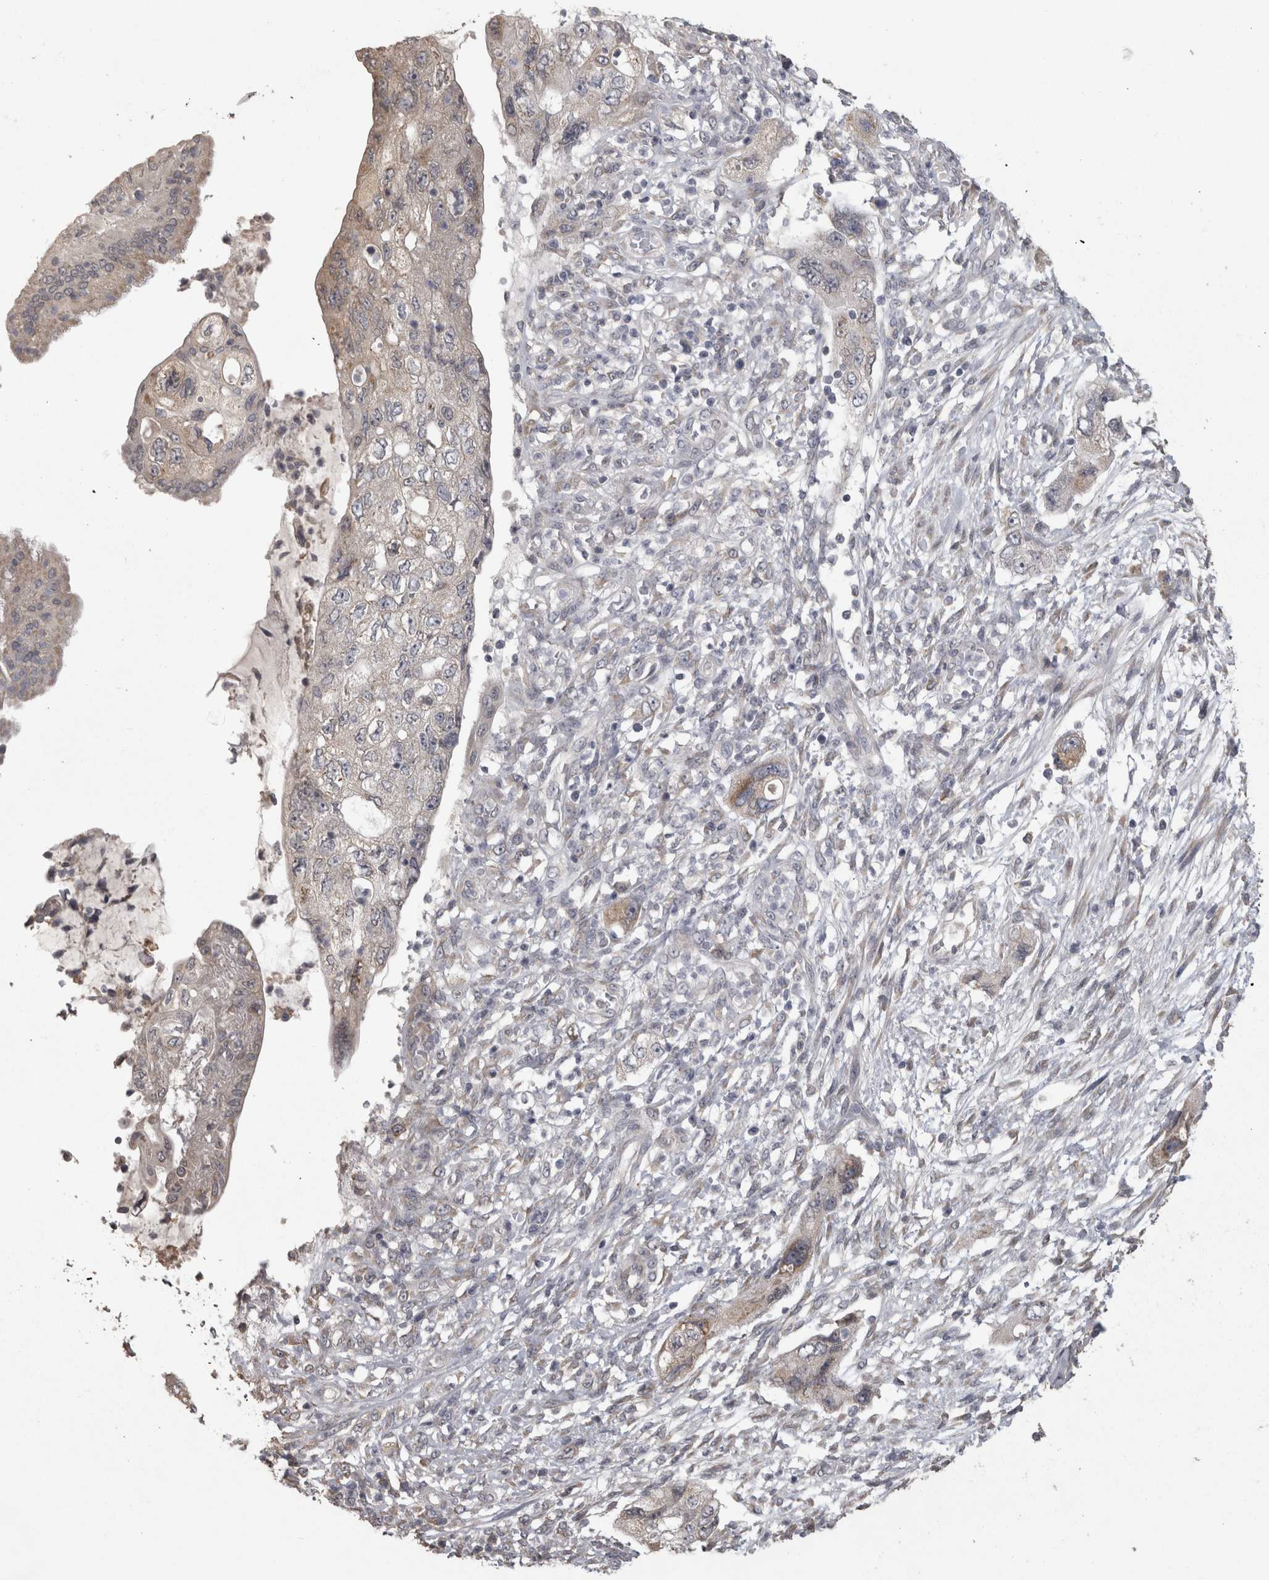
{"staining": {"intensity": "weak", "quantity": "<25%", "location": "cytoplasmic/membranous"}, "tissue": "pancreatic cancer", "cell_type": "Tumor cells", "image_type": "cancer", "snomed": [{"axis": "morphology", "description": "Adenocarcinoma, NOS"}, {"axis": "topography", "description": "Pancreas"}], "caption": "IHC image of neoplastic tissue: adenocarcinoma (pancreatic) stained with DAB (3,3'-diaminobenzidine) shows no significant protein positivity in tumor cells.", "gene": "RAB29", "patient": {"sex": "female", "age": 73}}